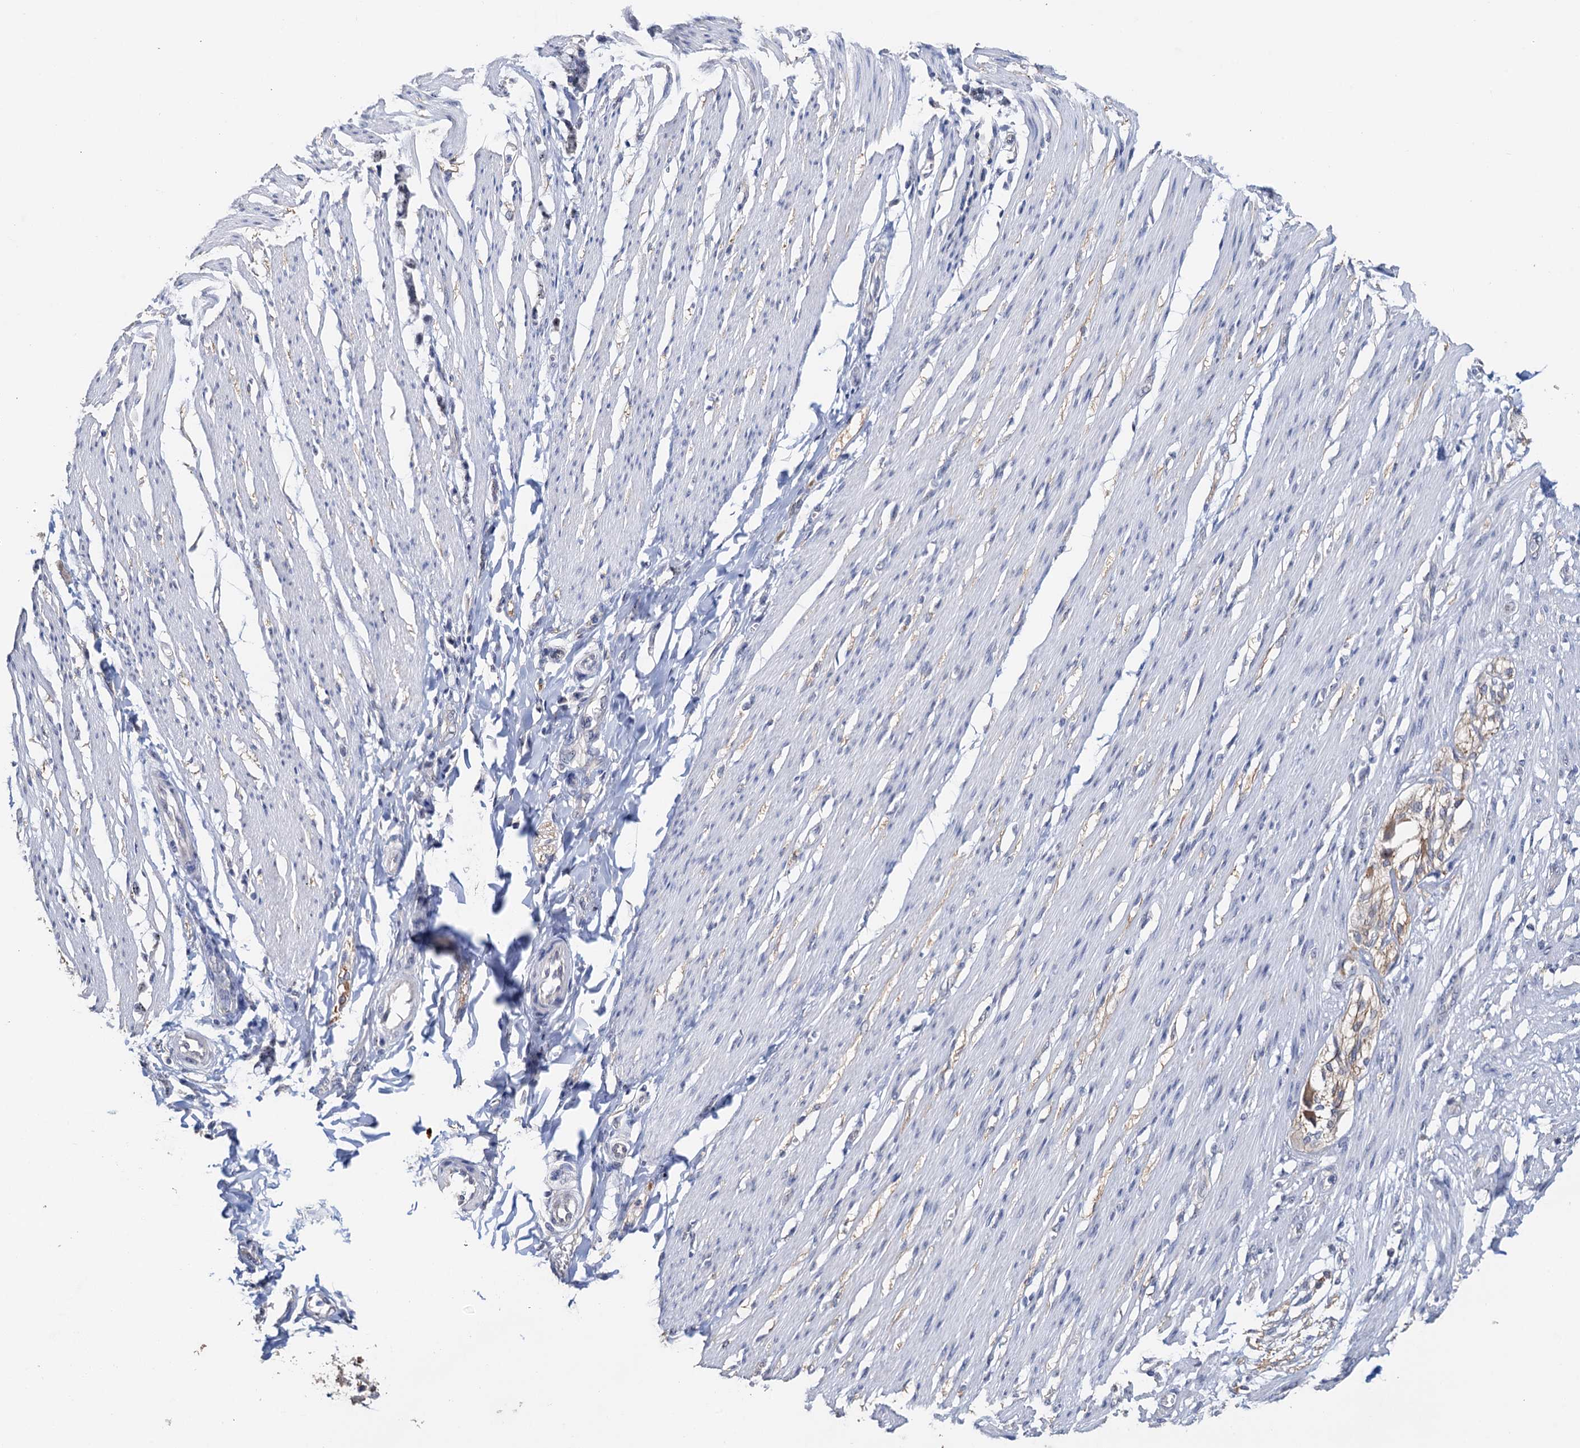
{"staining": {"intensity": "negative", "quantity": "none", "location": "none"}, "tissue": "smooth muscle", "cell_type": "Smooth muscle cells", "image_type": "normal", "snomed": [{"axis": "morphology", "description": "Normal tissue, NOS"}, {"axis": "morphology", "description": "Adenocarcinoma, NOS"}, {"axis": "topography", "description": "Colon"}, {"axis": "topography", "description": "Peripheral nerve tissue"}], "caption": "Histopathology image shows no protein staining in smooth muscle cells of unremarkable smooth muscle.", "gene": "C2CD3", "patient": {"sex": "male", "age": 14}}